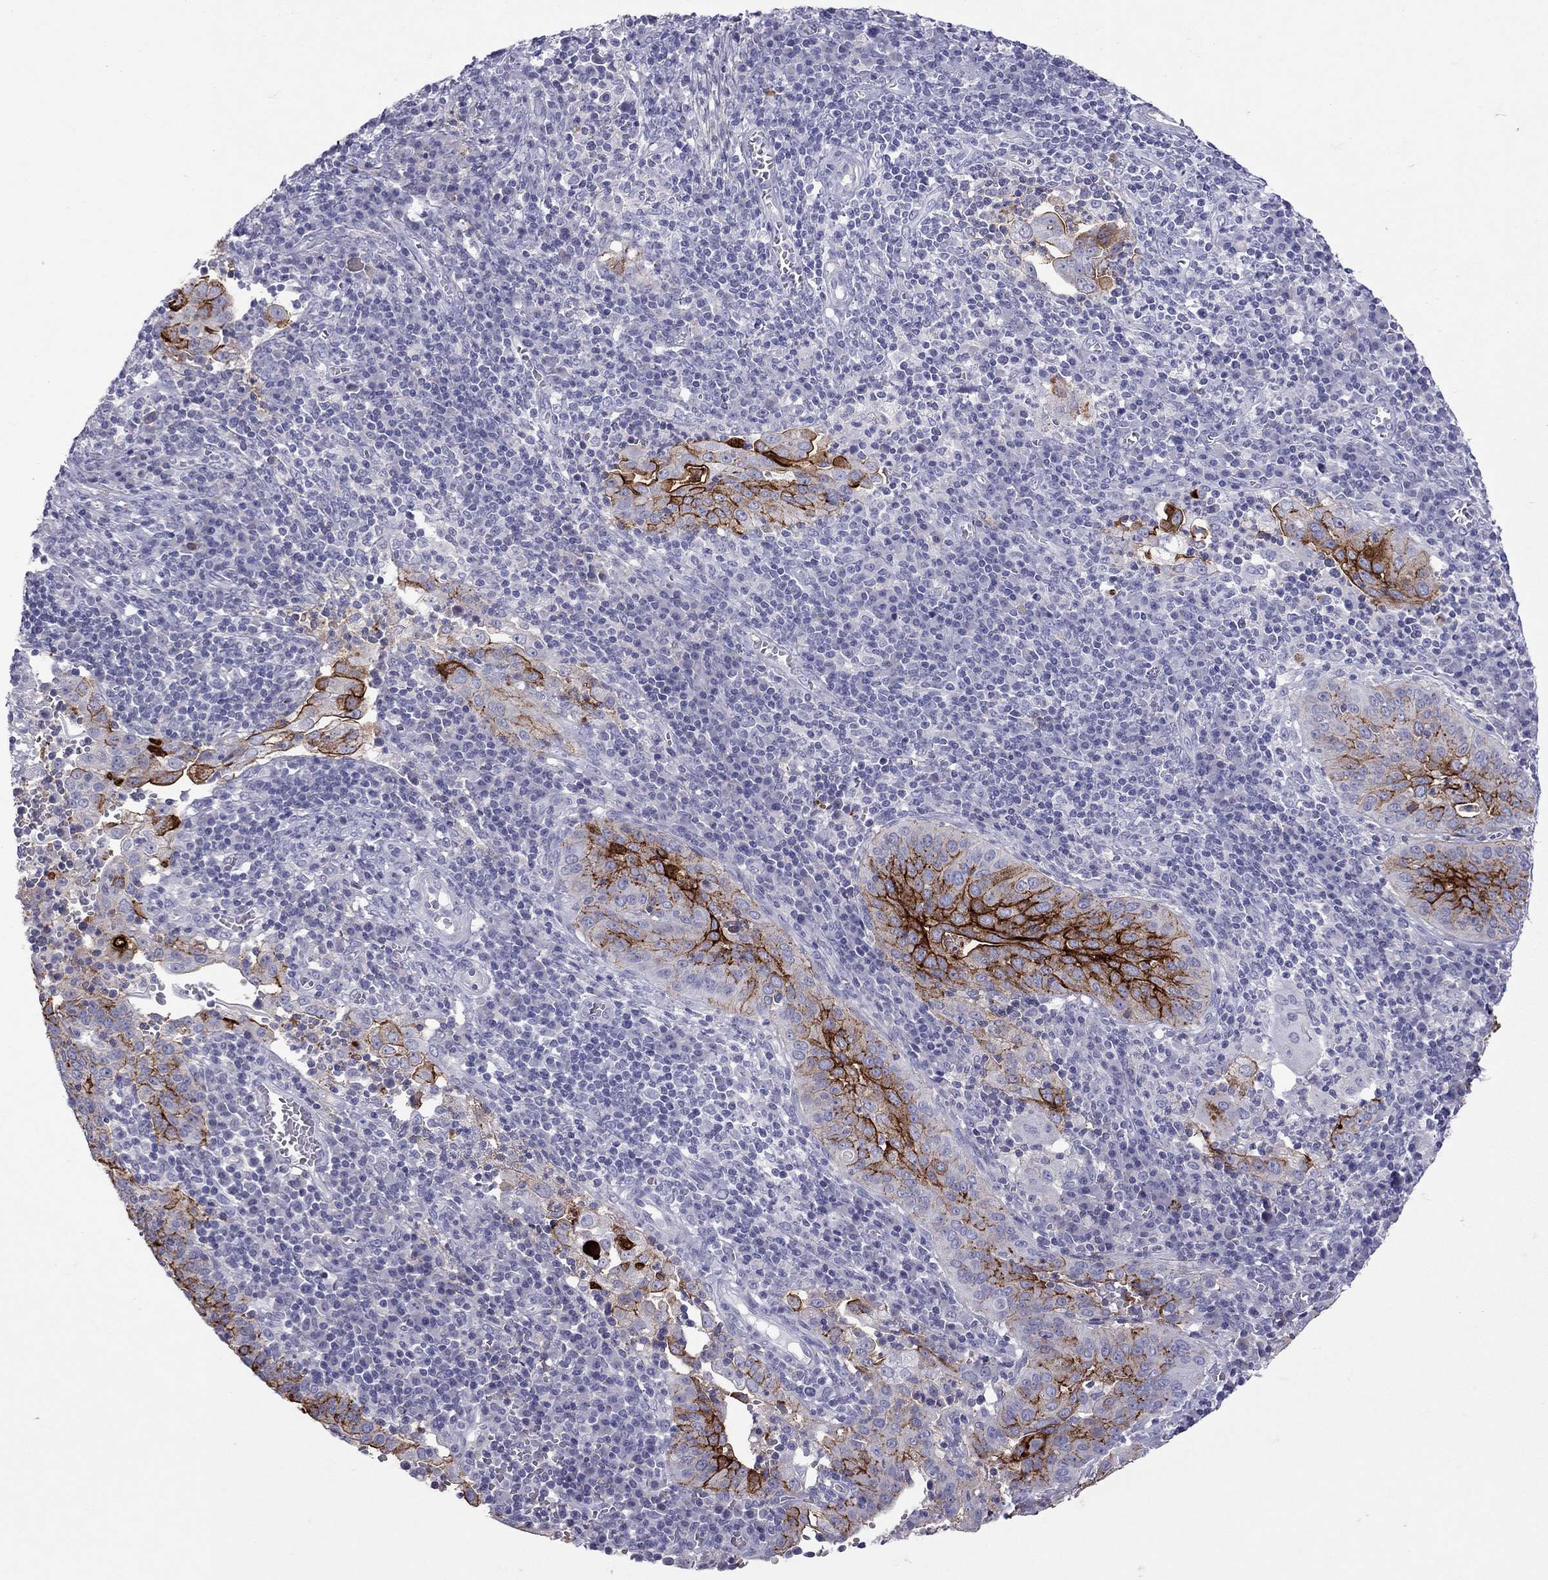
{"staining": {"intensity": "strong", "quantity": "25%-75%", "location": "cytoplasmic/membranous"}, "tissue": "cervical cancer", "cell_type": "Tumor cells", "image_type": "cancer", "snomed": [{"axis": "morphology", "description": "Squamous cell carcinoma, NOS"}, {"axis": "topography", "description": "Cervix"}], "caption": "Protein positivity by immunohistochemistry (IHC) exhibits strong cytoplasmic/membranous staining in approximately 25%-75% of tumor cells in cervical cancer.", "gene": "MUC16", "patient": {"sex": "female", "age": 39}}